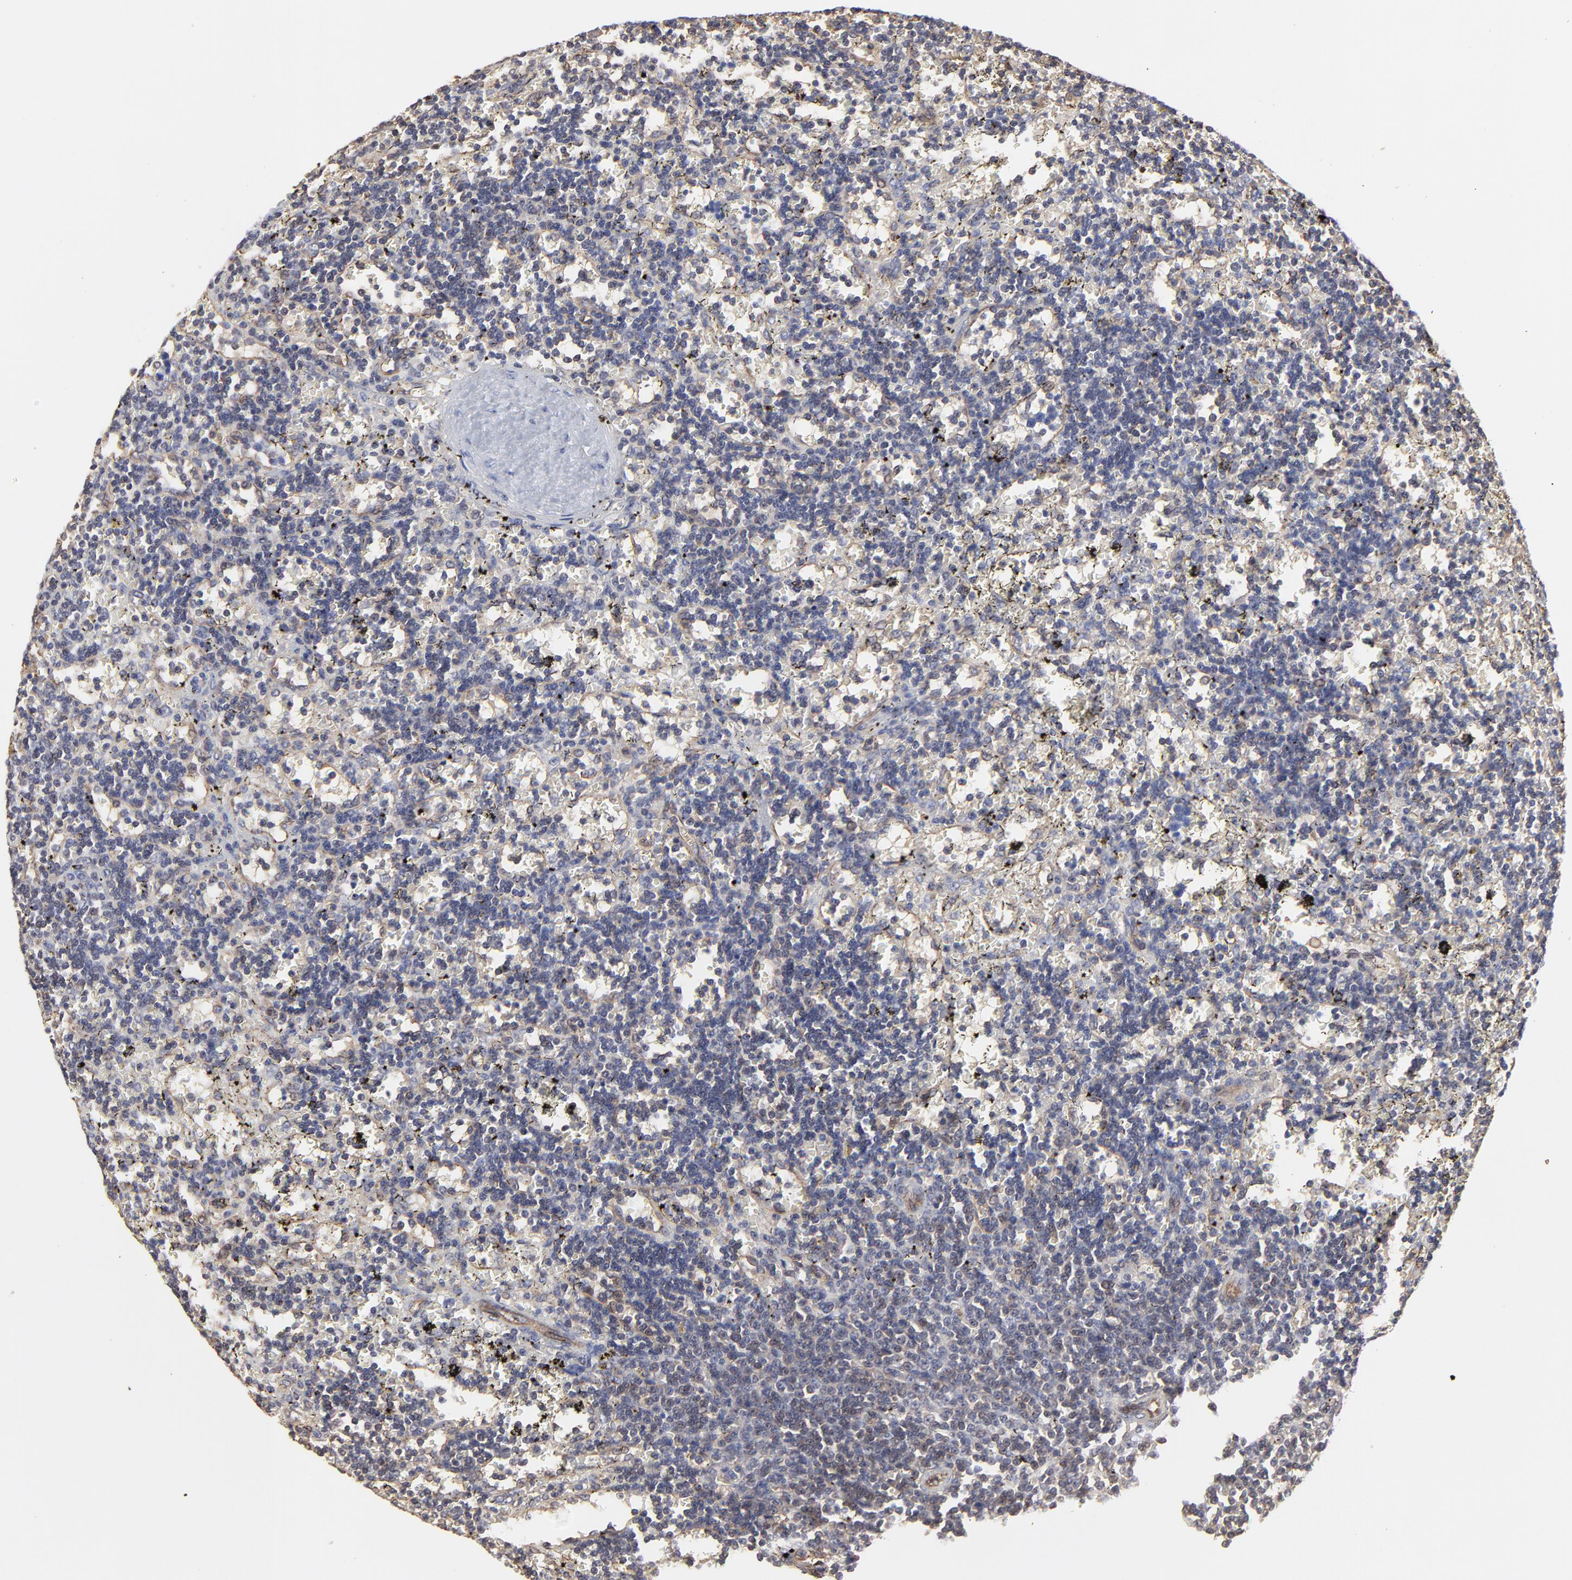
{"staining": {"intensity": "negative", "quantity": "none", "location": "none"}, "tissue": "lymphoma", "cell_type": "Tumor cells", "image_type": "cancer", "snomed": [{"axis": "morphology", "description": "Malignant lymphoma, non-Hodgkin's type, Low grade"}, {"axis": "topography", "description": "Spleen"}], "caption": "There is no significant expression in tumor cells of malignant lymphoma, non-Hodgkin's type (low-grade).", "gene": "ARMT1", "patient": {"sex": "male", "age": 60}}